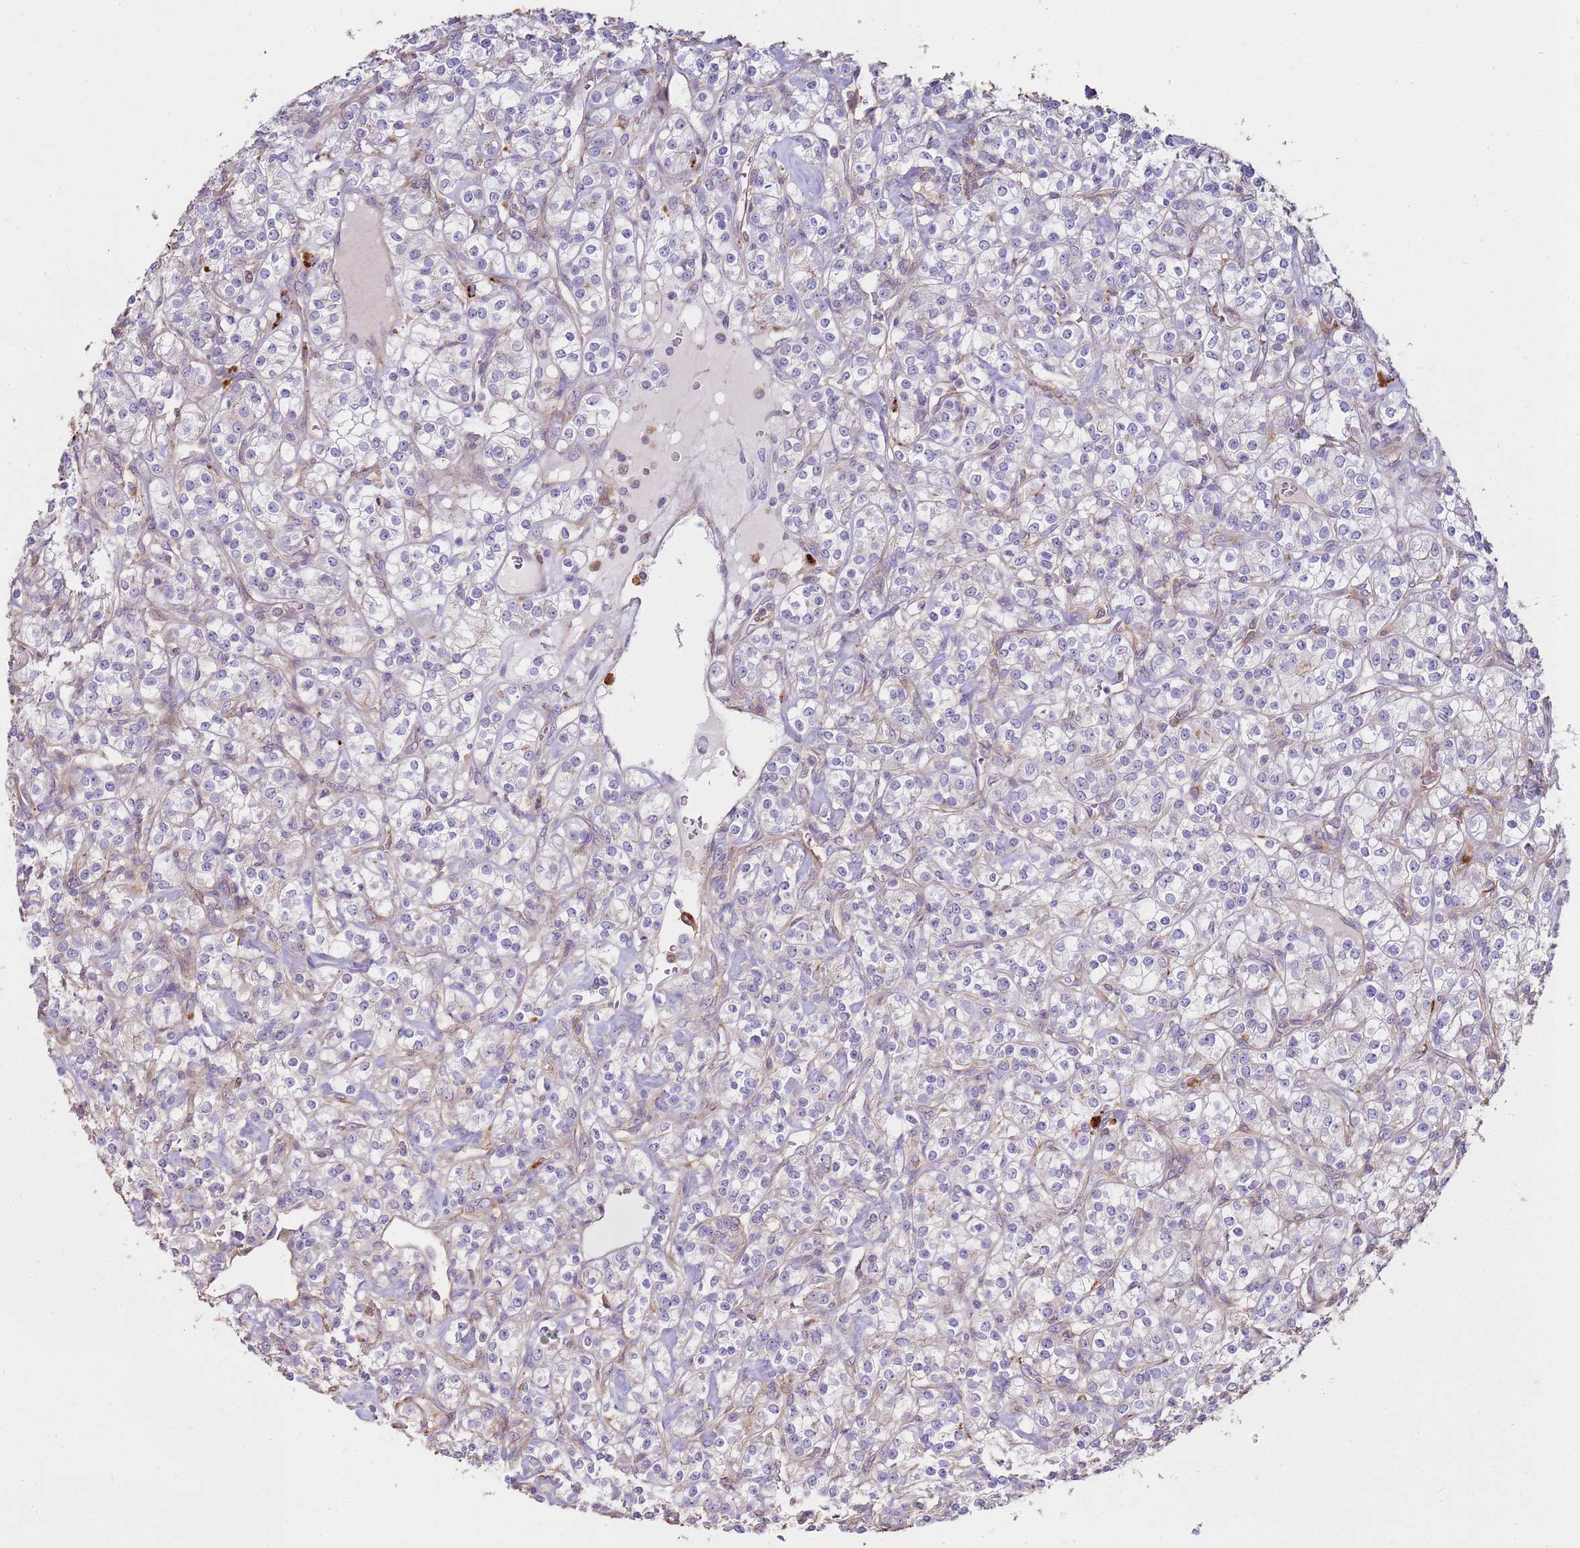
{"staining": {"intensity": "negative", "quantity": "none", "location": "none"}, "tissue": "renal cancer", "cell_type": "Tumor cells", "image_type": "cancer", "snomed": [{"axis": "morphology", "description": "Adenocarcinoma, NOS"}, {"axis": "topography", "description": "Kidney"}], "caption": "An image of renal adenocarcinoma stained for a protein shows no brown staining in tumor cells.", "gene": "NDUFAF4", "patient": {"sex": "male", "age": 77}}